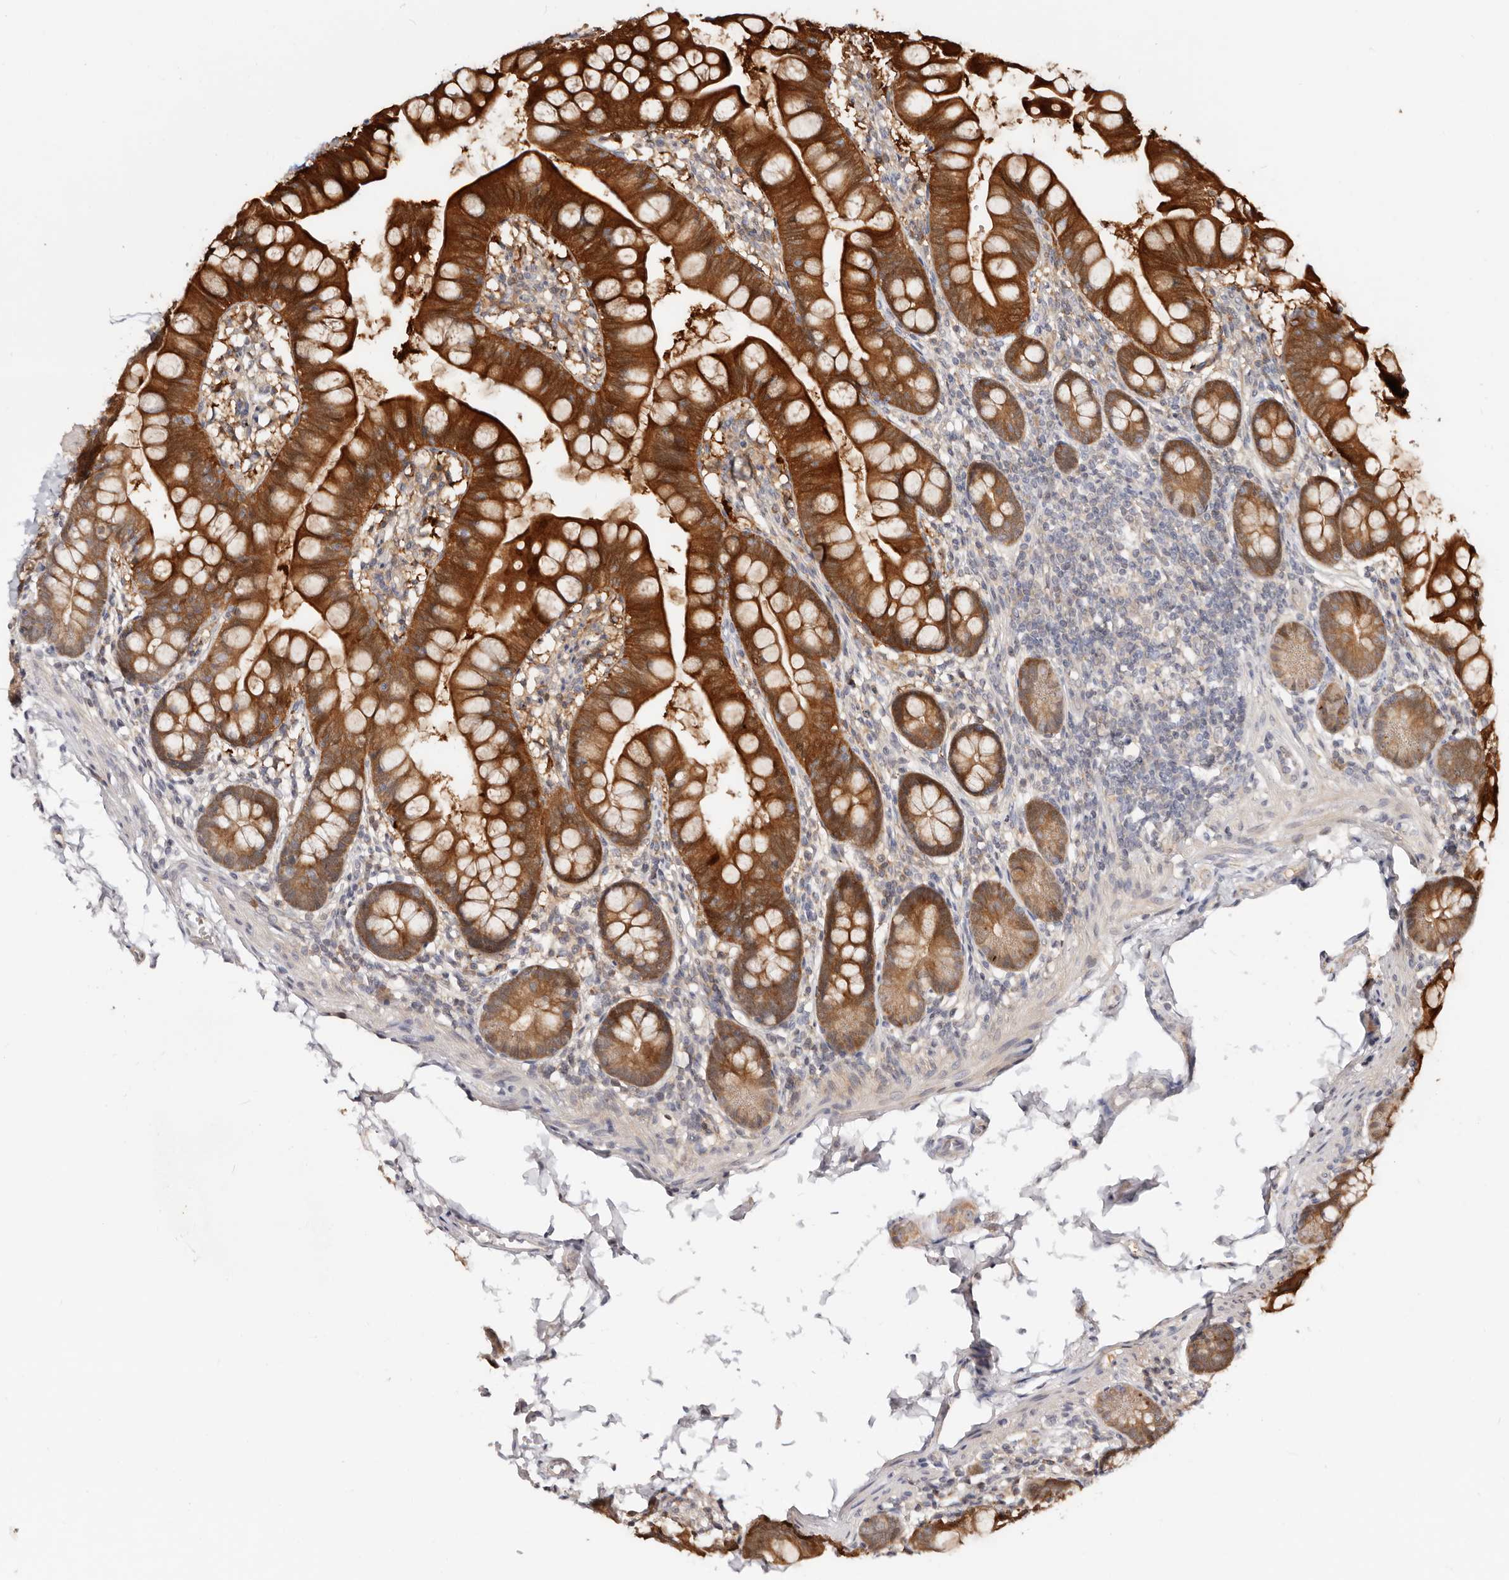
{"staining": {"intensity": "strong", "quantity": ">75%", "location": "cytoplasmic/membranous"}, "tissue": "small intestine", "cell_type": "Glandular cells", "image_type": "normal", "snomed": [{"axis": "morphology", "description": "Normal tissue, NOS"}, {"axis": "topography", "description": "Small intestine"}], "caption": "High-magnification brightfield microscopy of unremarkable small intestine stained with DAB (brown) and counterstained with hematoxylin (blue). glandular cells exhibit strong cytoplasmic/membranous expression is appreciated in approximately>75% of cells.", "gene": "BCL2L15", "patient": {"sex": "male", "age": 7}}